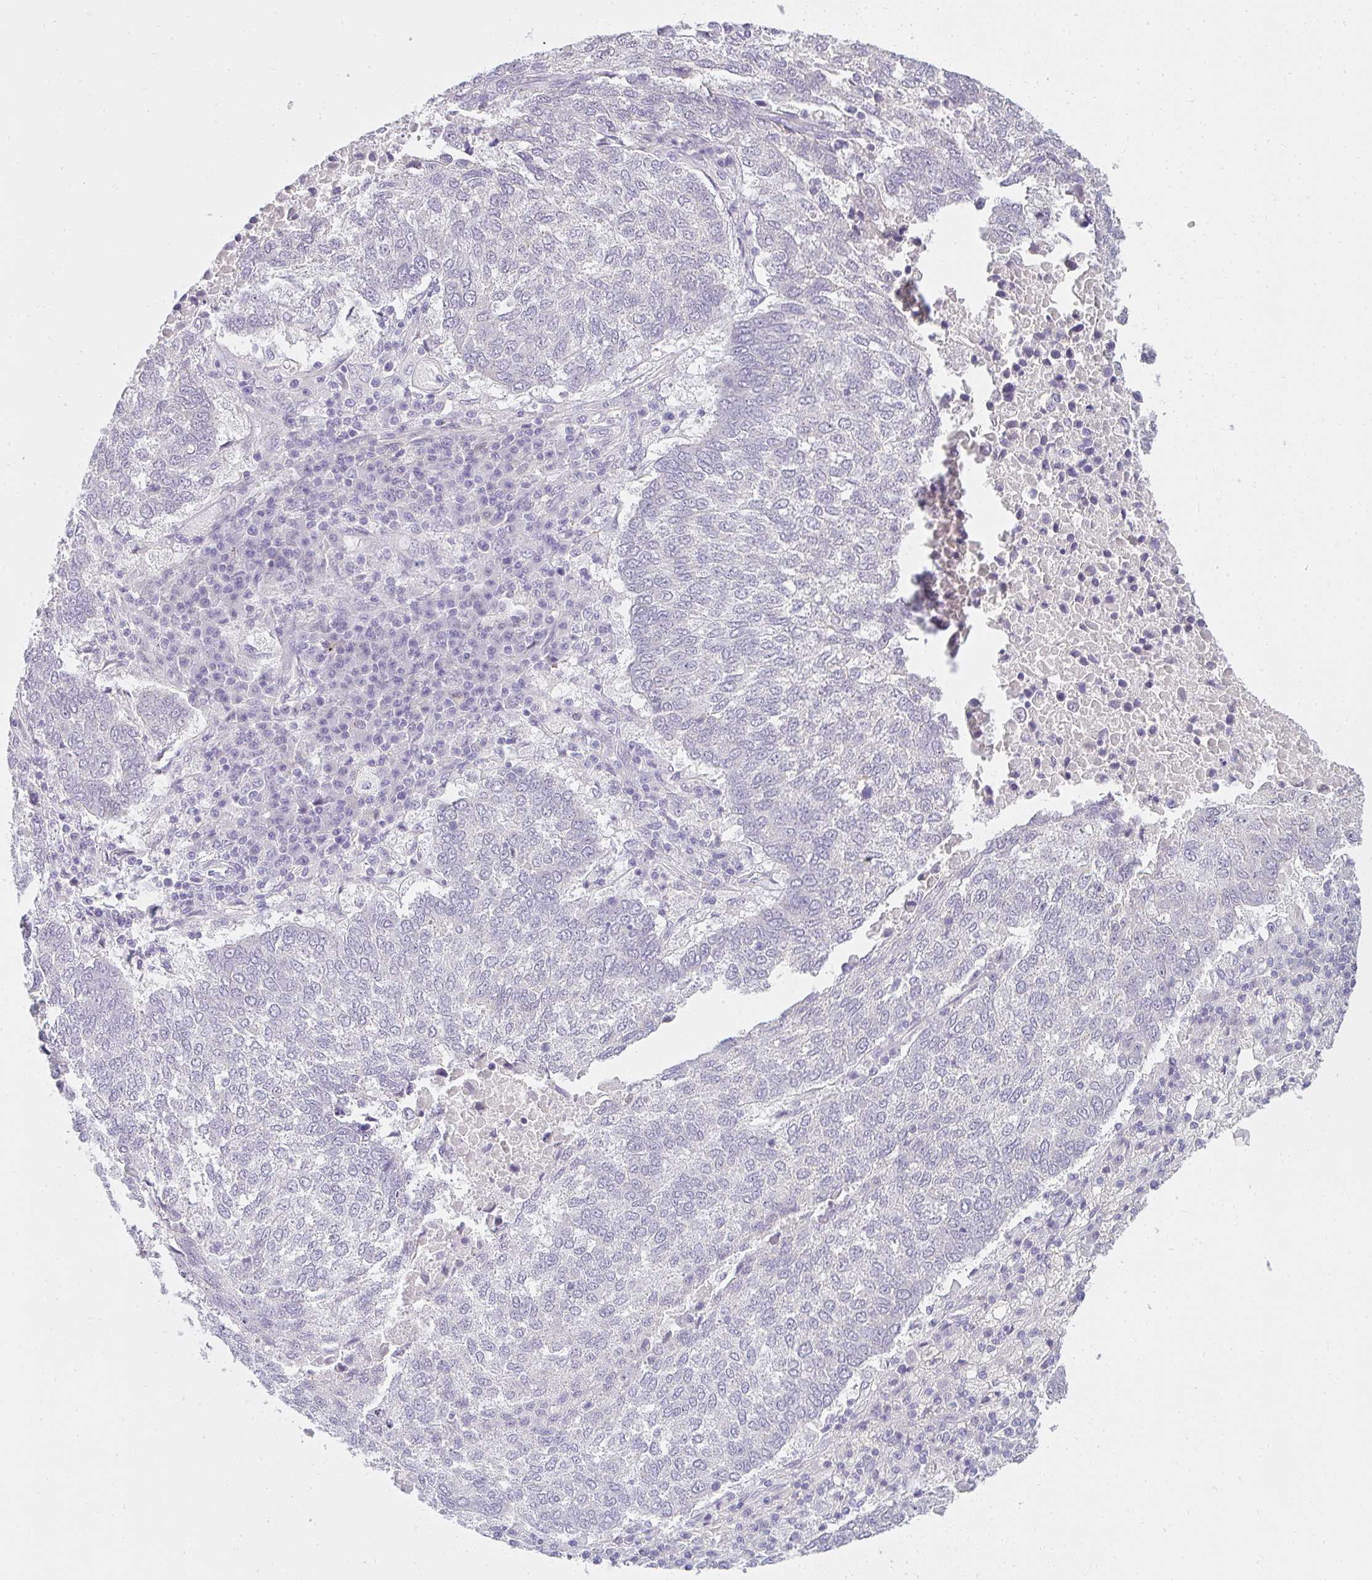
{"staining": {"intensity": "negative", "quantity": "none", "location": "none"}, "tissue": "lung cancer", "cell_type": "Tumor cells", "image_type": "cancer", "snomed": [{"axis": "morphology", "description": "Squamous cell carcinoma, NOS"}, {"axis": "topography", "description": "Lung"}], "caption": "The immunohistochemistry image has no significant staining in tumor cells of lung cancer (squamous cell carcinoma) tissue.", "gene": "PPP1R3G", "patient": {"sex": "male", "age": 73}}